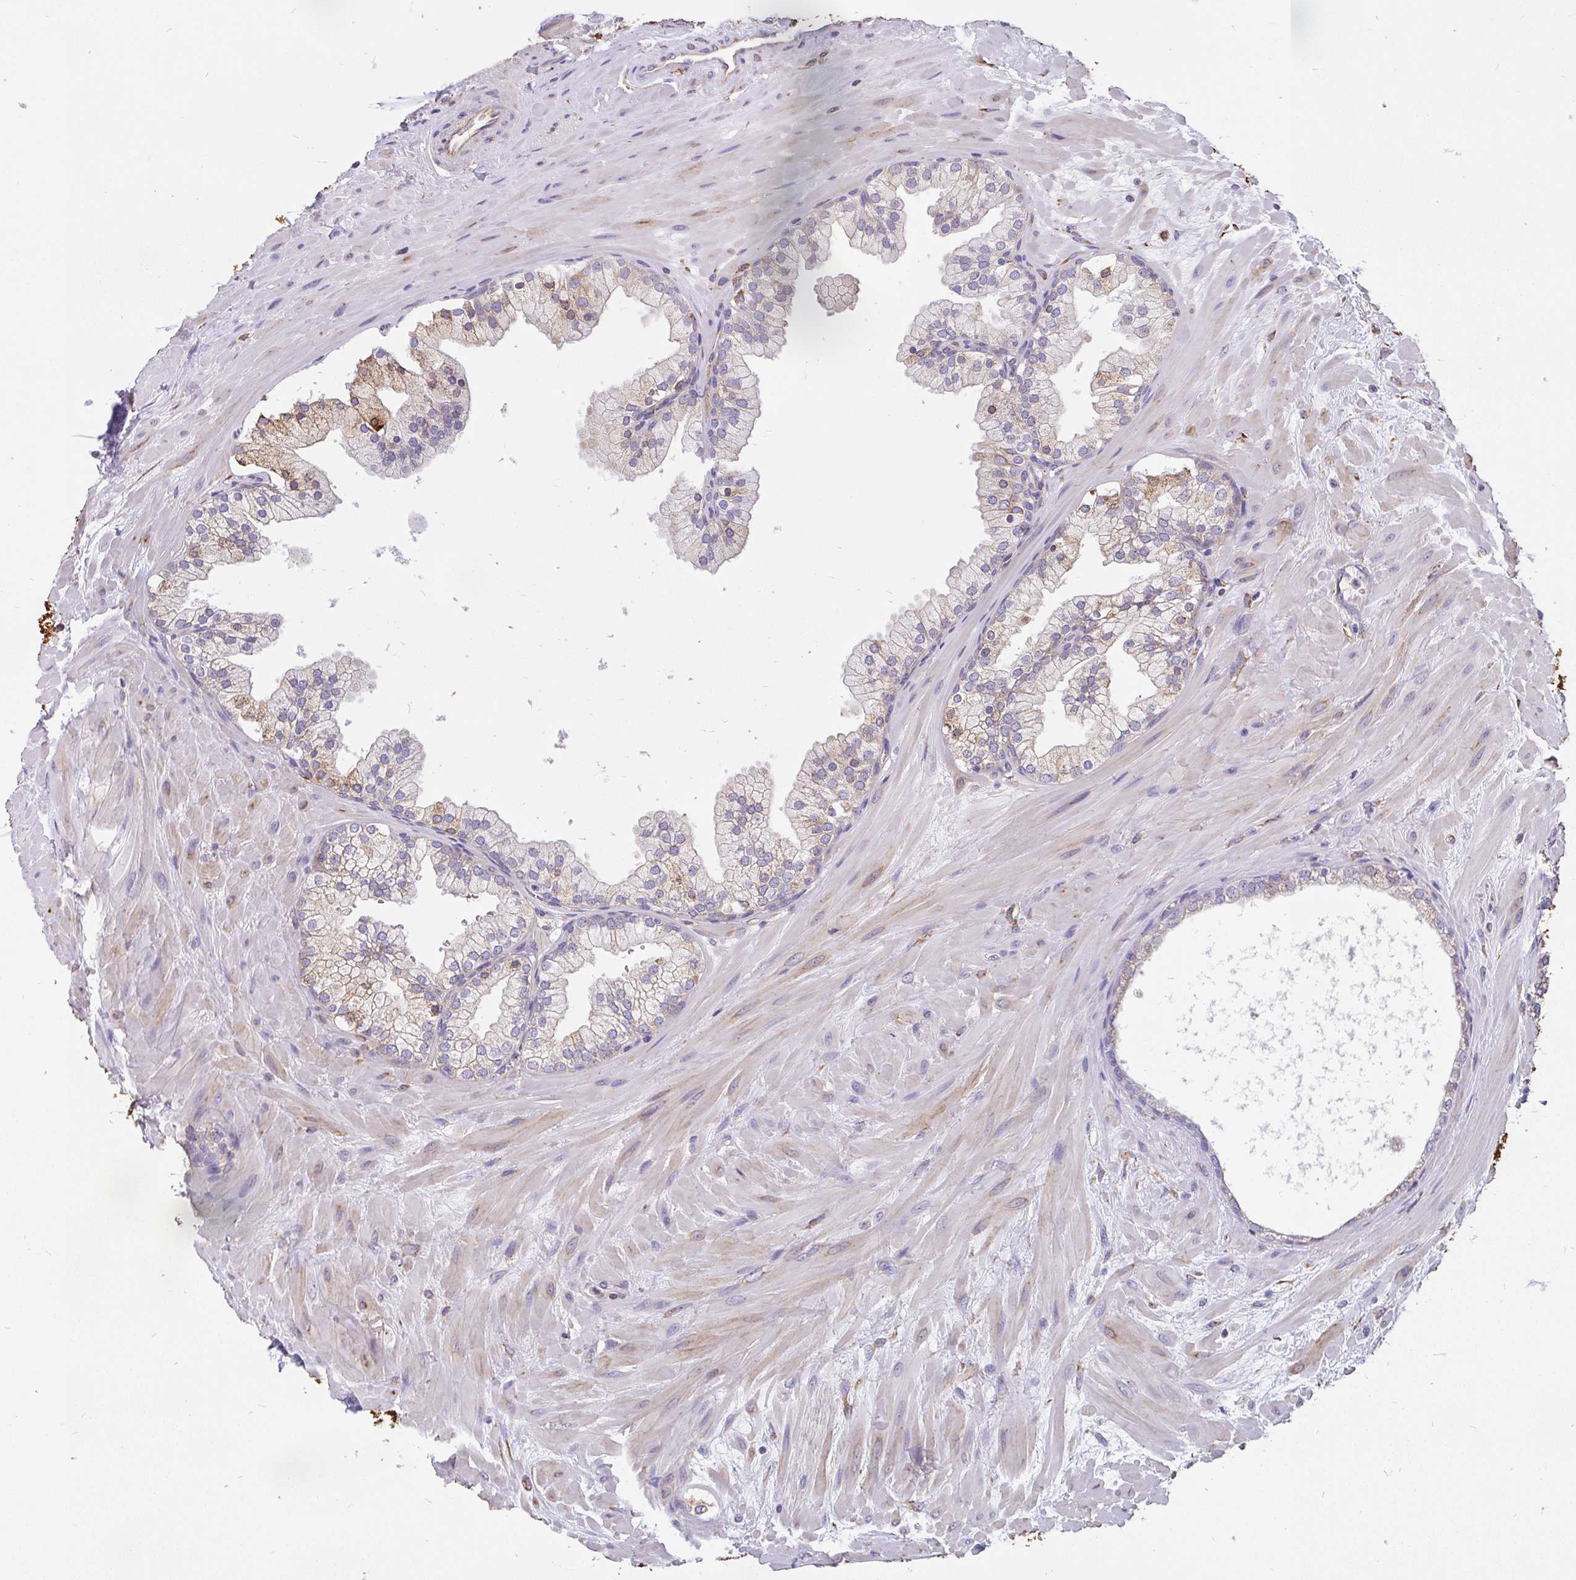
{"staining": {"intensity": "moderate", "quantity": "25%-75%", "location": "cytoplasmic/membranous"}, "tissue": "prostate", "cell_type": "Glandular cells", "image_type": "normal", "snomed": [{"axis": "morphology", "description": "Normal tissue, NOS"}, {"axis": "topography", "description": "Prostate"}, {"axis": "topography", "description": "Peripheral nerve tissue"}], "caption": "Immunohistochemical staining of normal human prostate demonstrates moderate cytoplasmic/membranous protein expression in approximately 25%-75% of glandular cells. The protein is stained brown, and the nuclei are stained in blue (DAB IHC with brightfield microscopy, high magnification).", "gene": "EML5", "patient": {"sex": "male", "age": 61}}